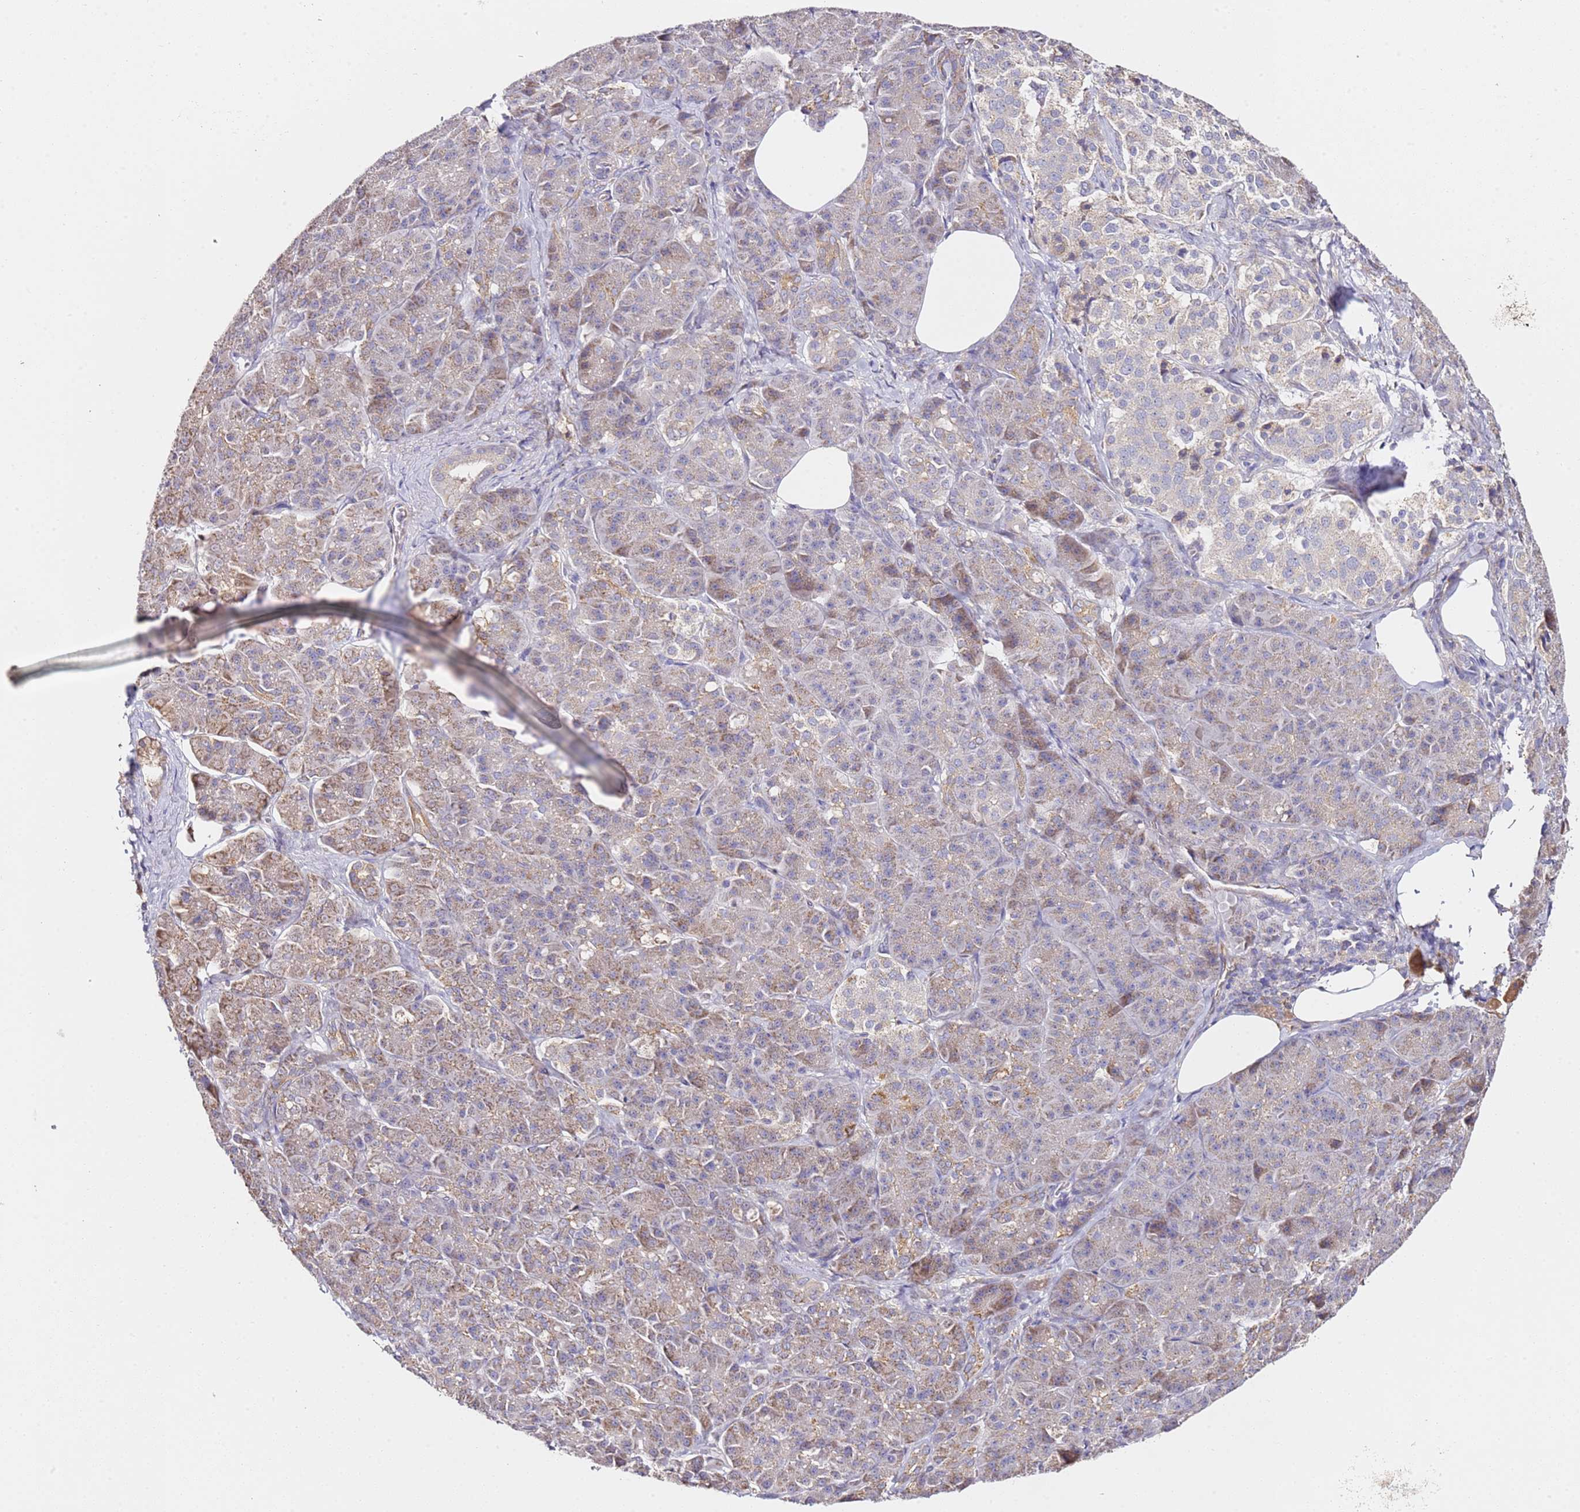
{"staining": {"intensity": "weak", "quantity": "<25%", "location": "cytoplasmic/membranous"}, "tissue": "pancreatic cancer", "cell_type": "Tumor cells", "image_type": "cancer", "snomed": [{"axis": "morphology", "description": "Adenocarcinoma, NOS"}, {"axis": "topography", "description": "Pancreas"}], "caption": "Immunohistochemistry histopathology image of neoplastic tissue: human adenocarcinoma (pancreatic) stained with DAB (3,3'-diaminobenzidine) reveals no significant protein expression in tumor cells. (DAB (3,3'-diaminobenzidine) immunohistochemistry visualized using brightfield microscopy, high magnification).", "gene": "OR2B11", "patient": {"sex": "male", "age": 57}}